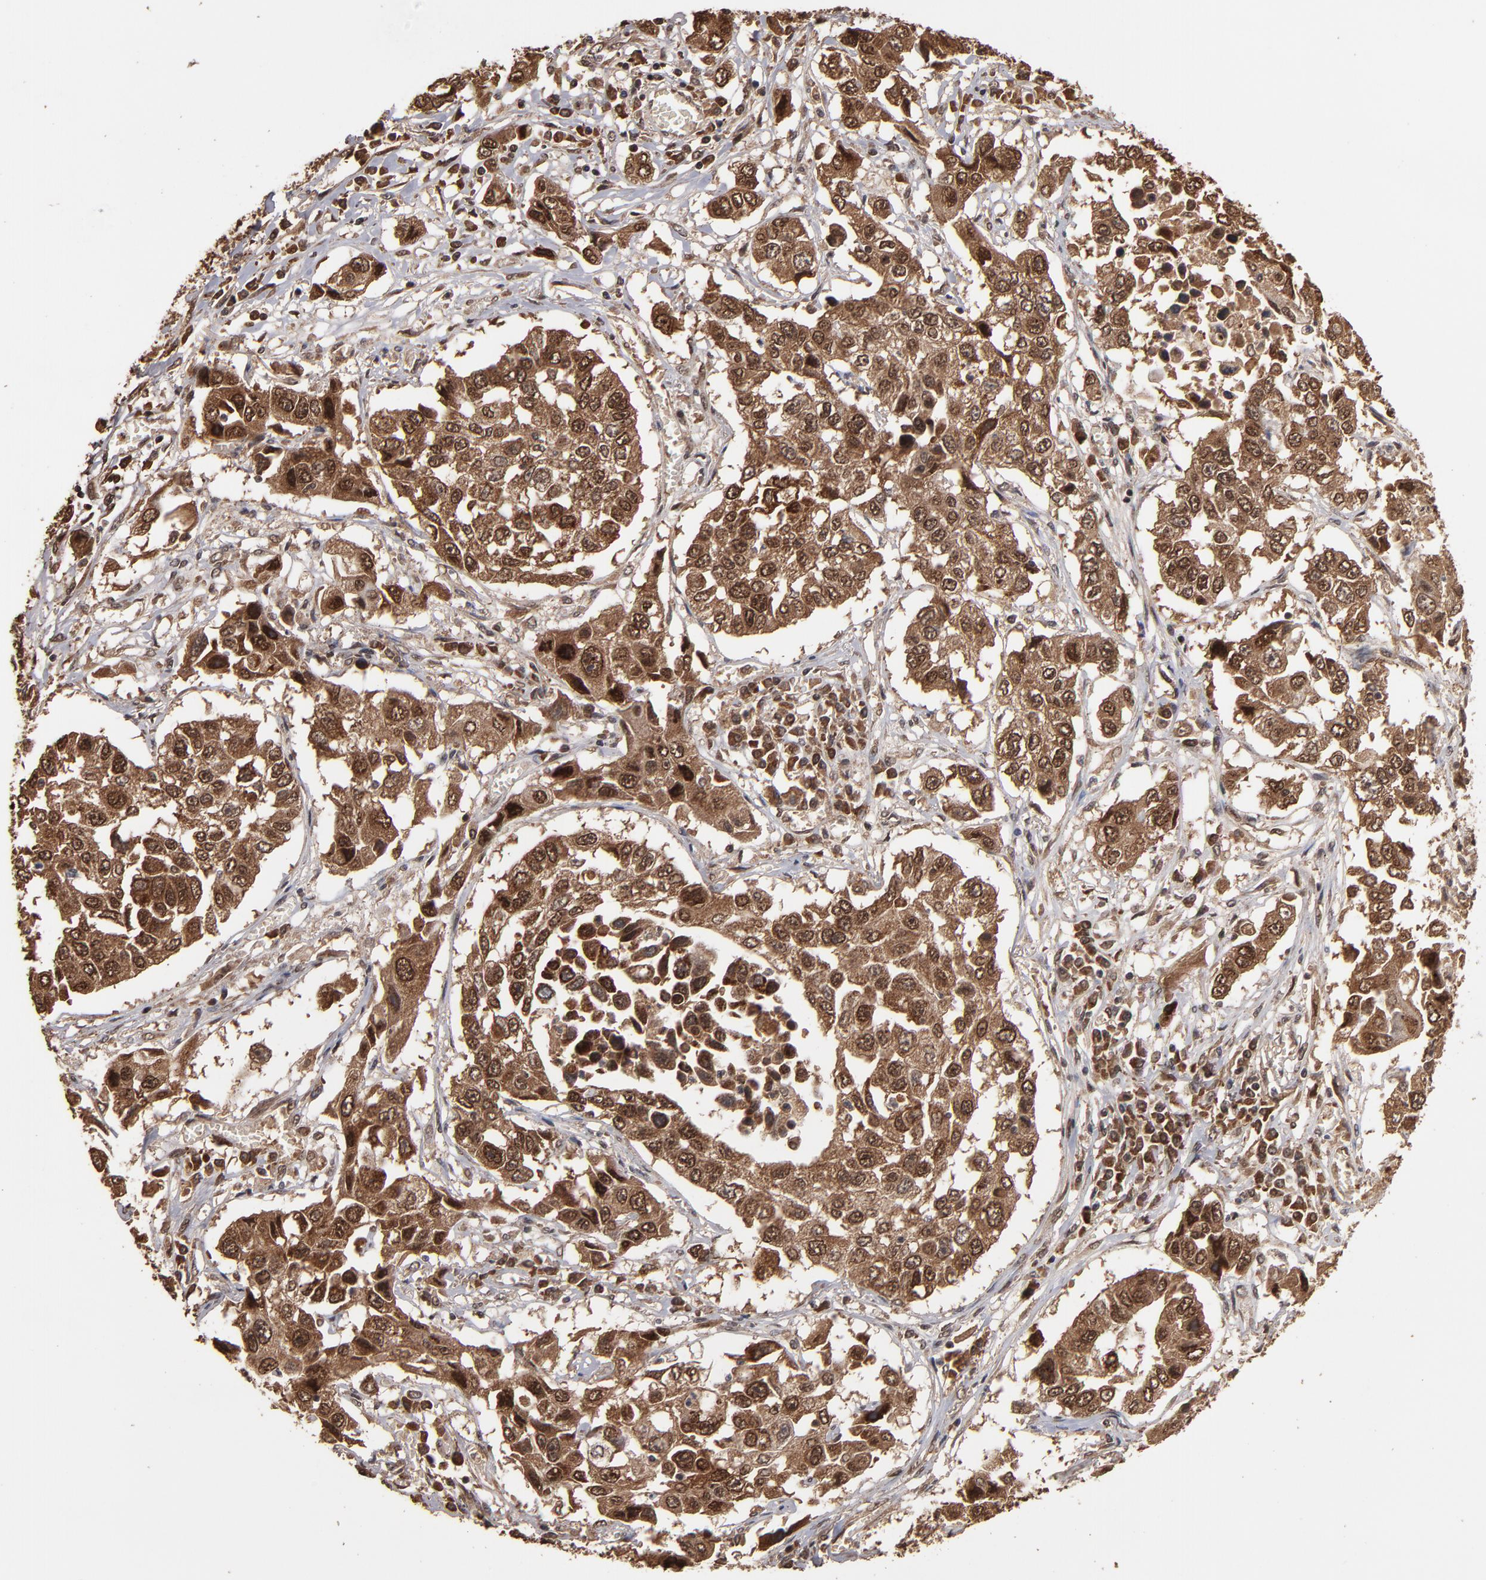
{"staining": {"intensity": "moderate", "quantity": ">75%", "location": "cytoplasmic/membranous,nuclear"}, "tissue": "lung cancer", "cell_type": "Tumor cells", "image_type": "cancer", "snomed": [{"axis": "morphology", "description": "Squamous cell carcinoma, NOS"}, {"axis": "topography", "description": "Lung"}], "caption": "There is medium levels of moderate cytoplasmic/membranous and nuclear expression in tumor cells of squamous cell carcinoma (lung), as demonstrated by immunohistochemical staining (brown color).", "gene": "NXF2B", "patient": {"sex": "male", "age": 71}}